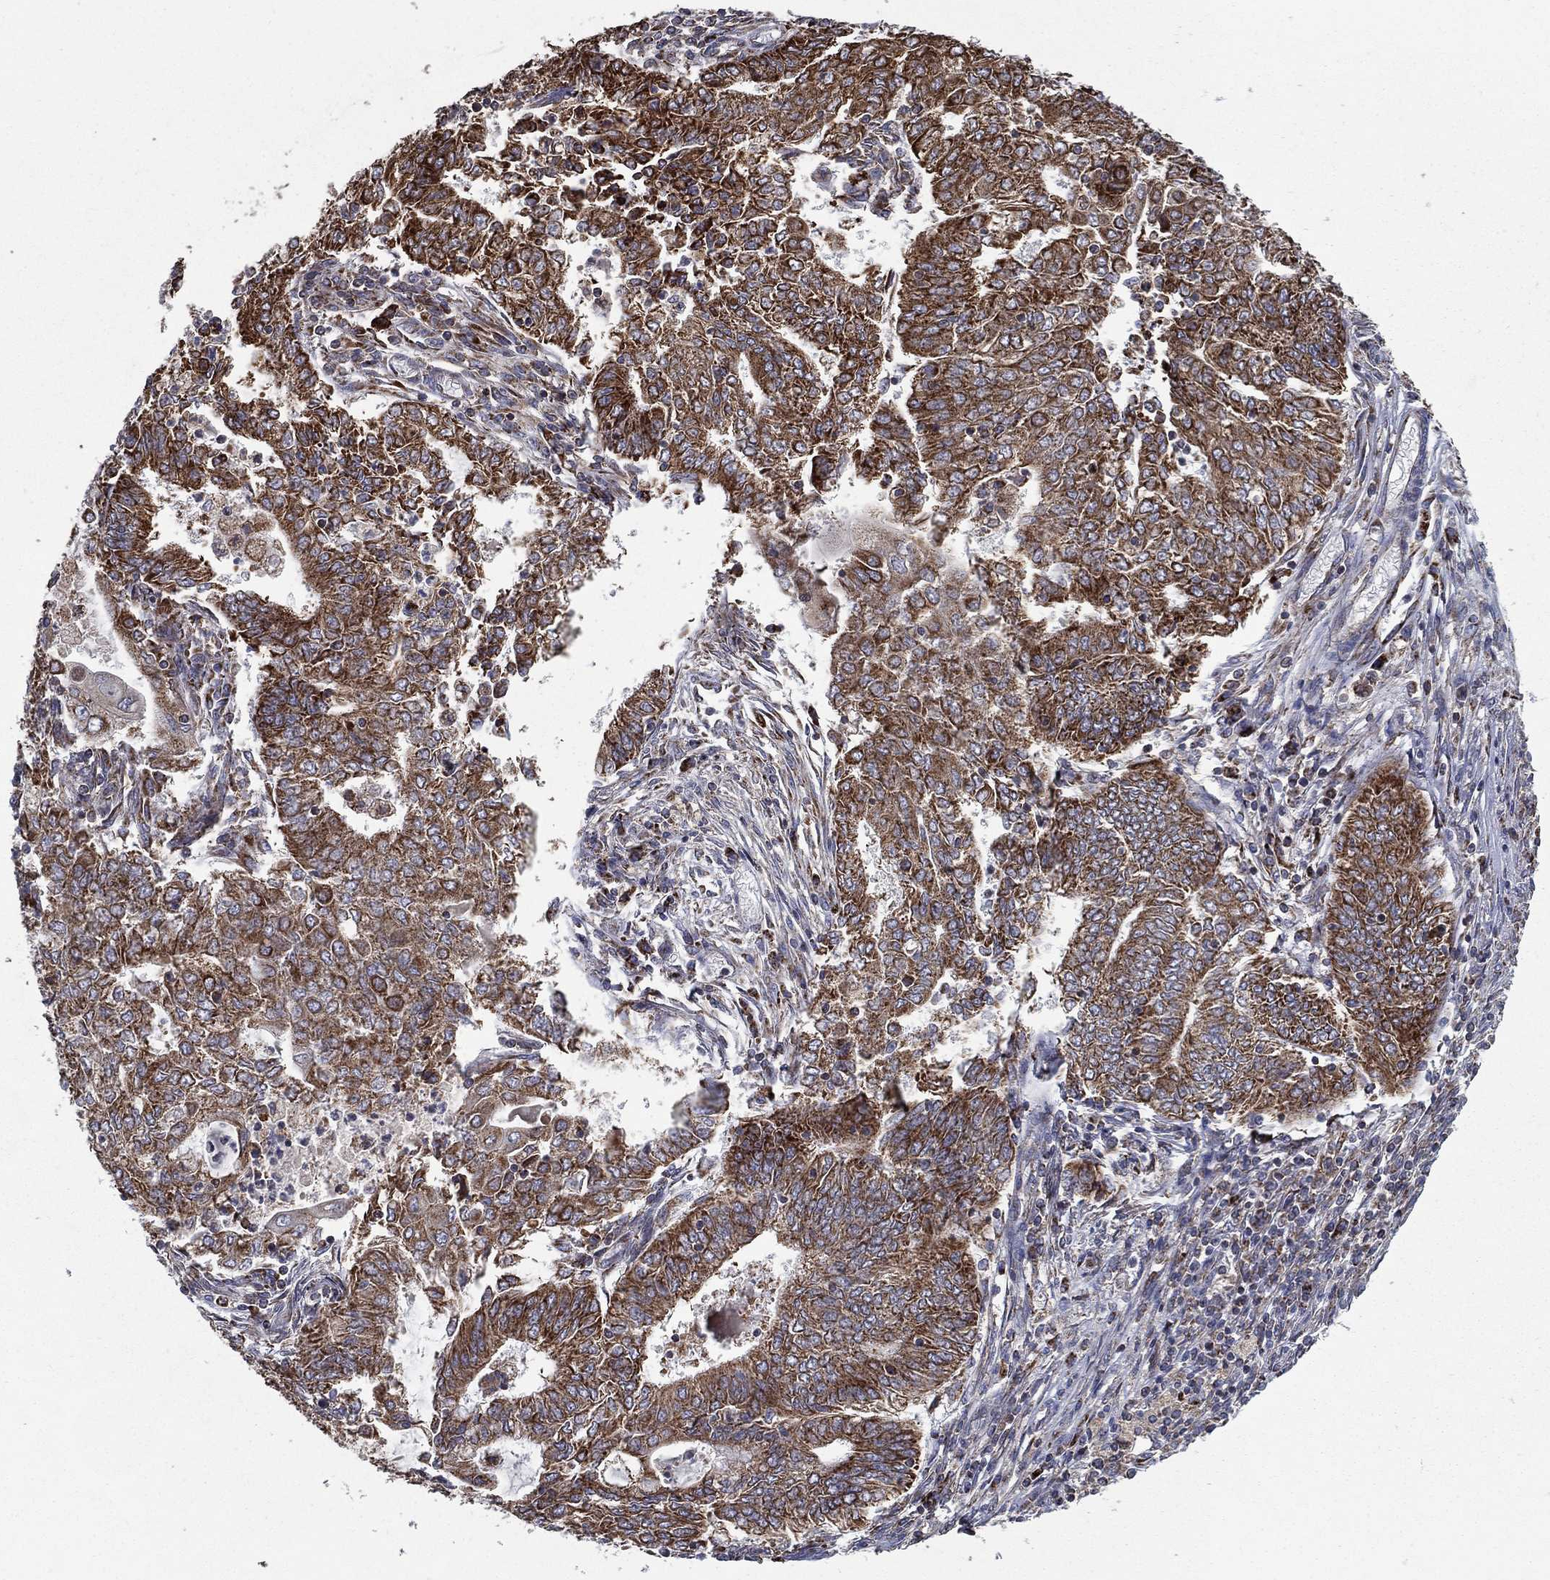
{"staining": {"intensity": "strong", "quantity": ">75%", "location": "cytoplasmic/membranous"}, "tissue": "endometrial cancer", "cell_type": "Tumor cells", "image_type": "cancer", "snomed": [{"axis": "morphology", "description": "Adenocarcinoma, NOS"}, {"axis": "topography", "description": "Endometrium"}], "caption": "Immunohistochemistry (IHC) of endometrial cancer (adenocarcinoma) reveals high levels of strong cytoplasmic/membranous expression in about >75% of tumor cells.", "gene": "MT-CYB", "patient": {"sex": "female", "age": 62}}